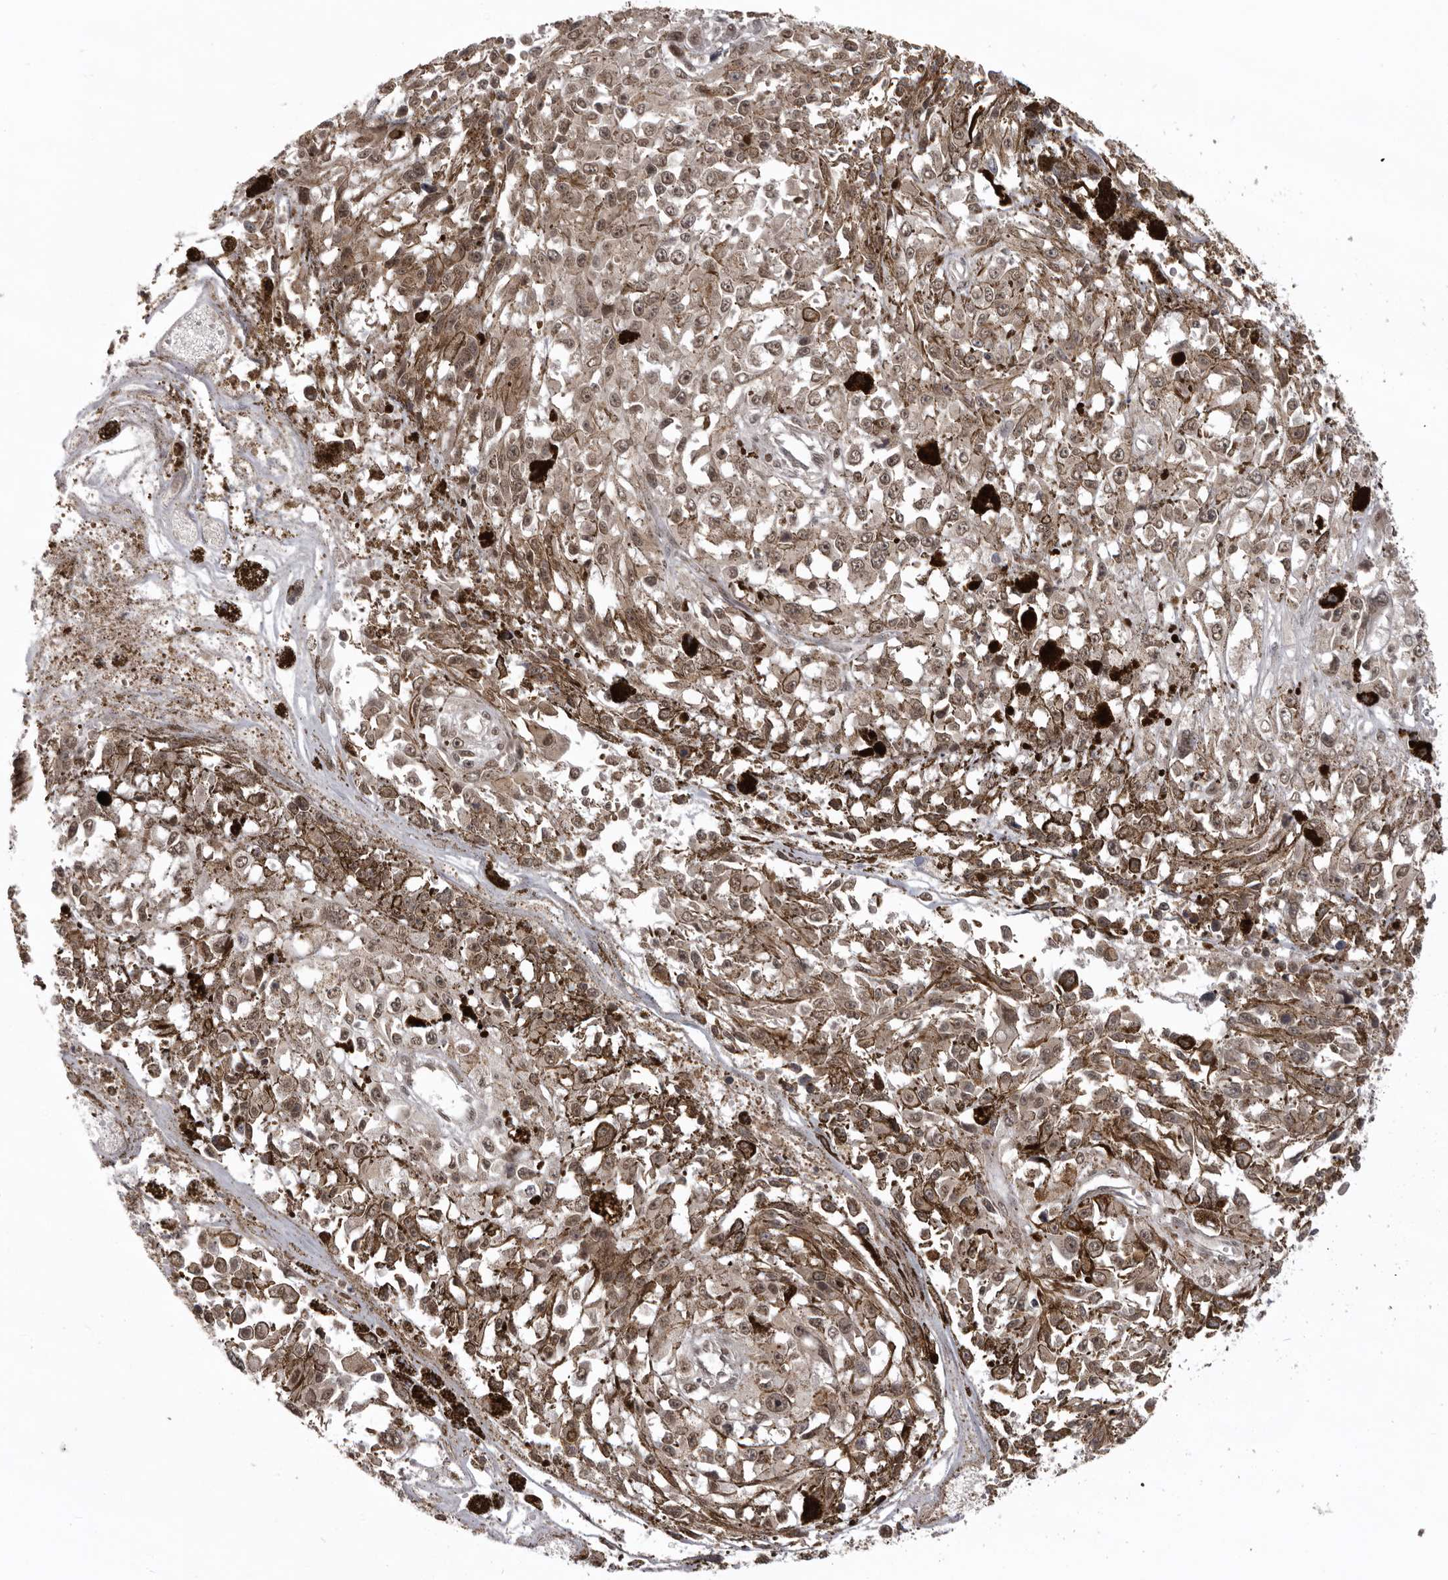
{"staining": {"intensity": "weak", "quantity": "25%-75%", "location": "cytoplasmic/membranous,nuclear"}, "tissue": "melanoma", "cell_type": "Tumor cells", "image_type": "cancer", "snomed": [{"axis": "morphology", "description": "Malignant melanoma, Metastatic site"}, {"axis": "topography", "description": "Lymph node"}], "caption": "A histopathology image of human malignant melanoma (metastatic site) stained for a protein displays weak cytoplasmic/membranous and nuclear brown staining in tumor cells.", "gene": "C1orf109", "patient": {"sex": "male", "age": 59}}